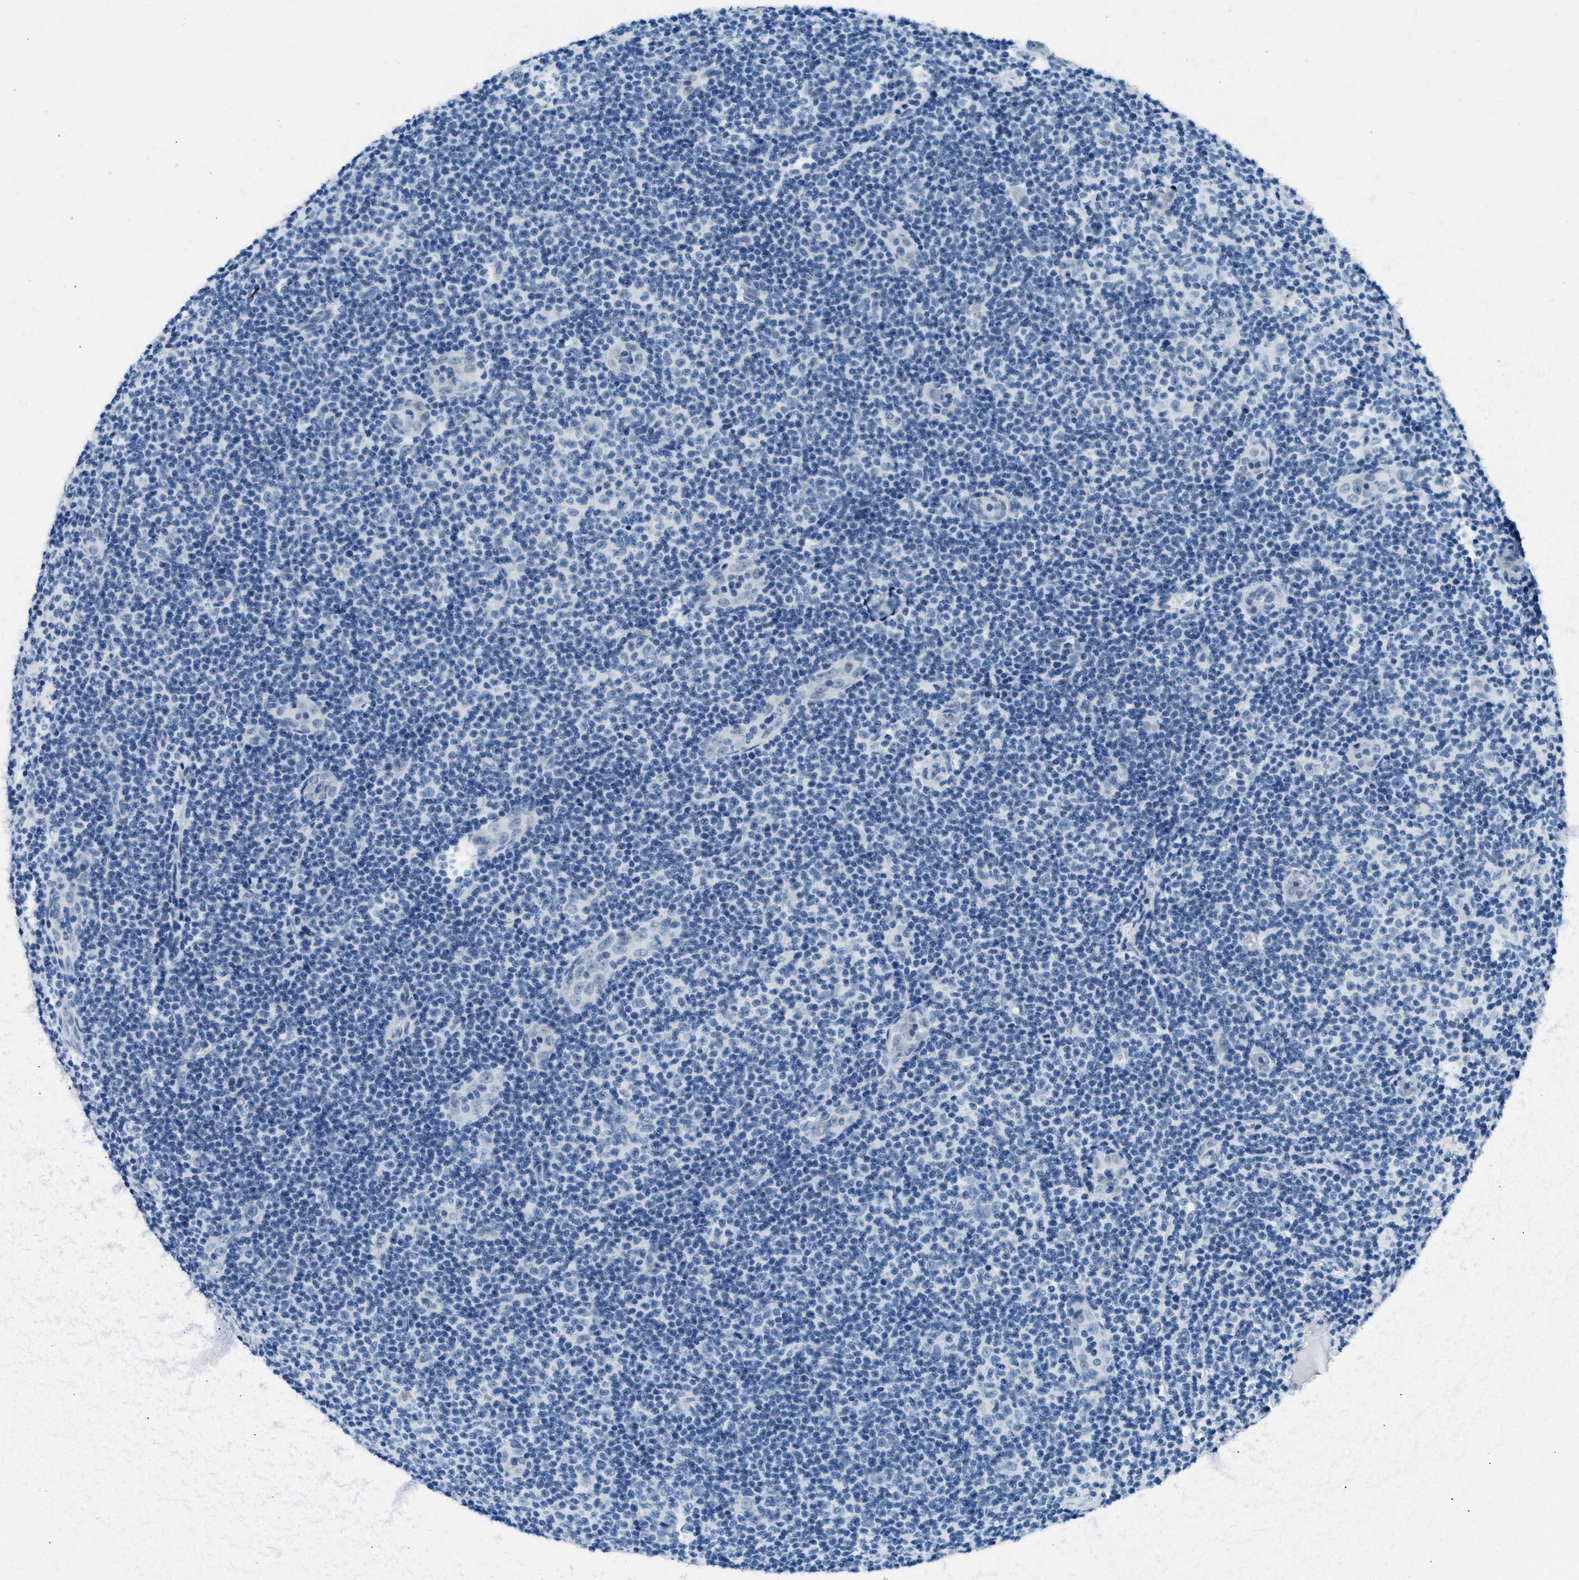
{"staining": {"intensity": "negative", "quantity": "none", "location": "none"}, "tissue": "lymphoma", "cell_type": "Tumor cells", "image_type": "cancer", "snomed": [{"axis": "morphology", "description": "Malignant lymphoma, non-Hodgkin's type, Low grade"}, {"axis": "topography", "description": "Lymph node"}], "caption": "IHC photomicrograph of human low-grade malignant lymphoma, non-Hodgkin's type stained for a protein (brown), which displays no staining in tumor cells.", "gene": "CFAP20", "patient": {"sex": "male", "age": 83}}